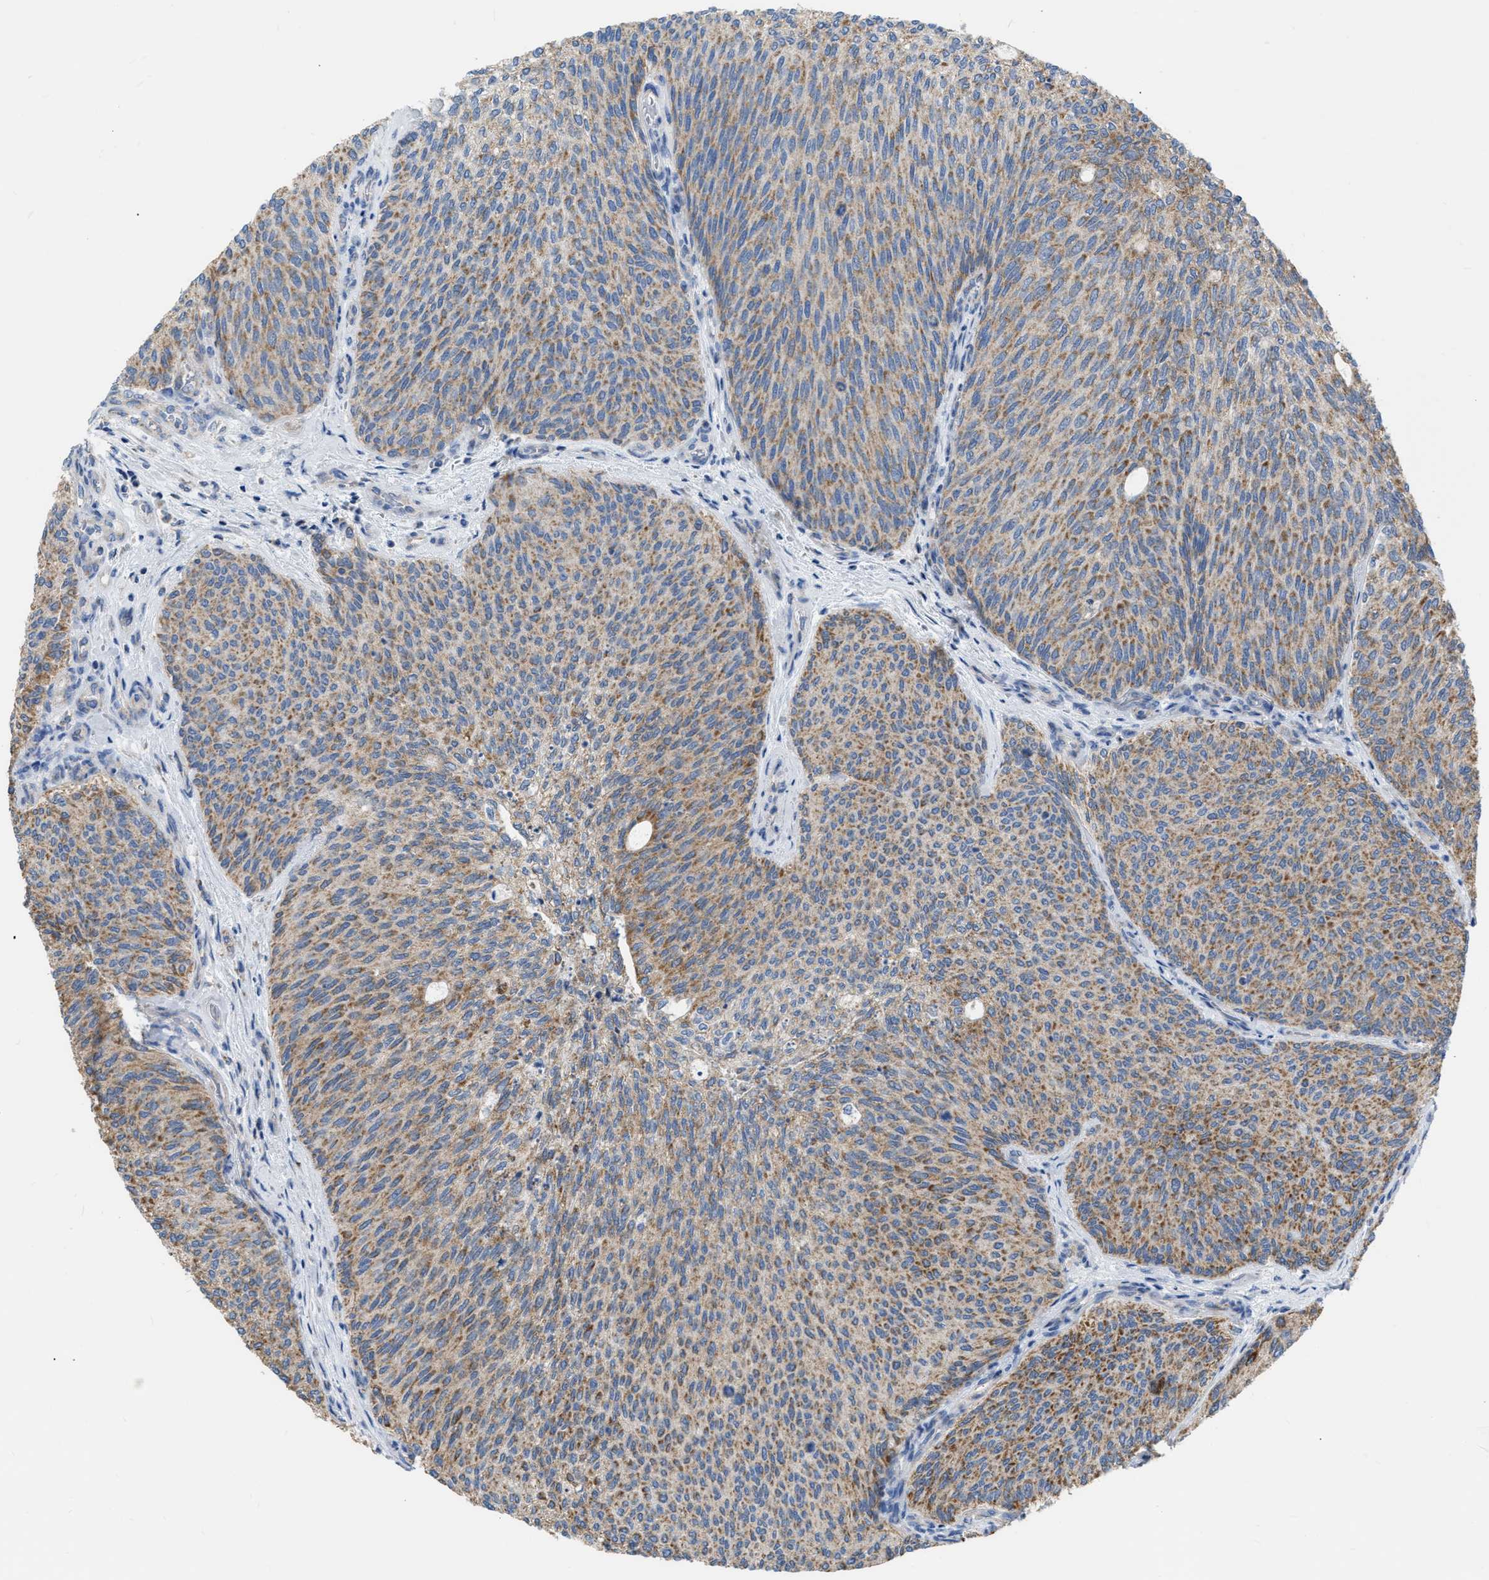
{"staining": {"intensity": "moderate", "quantity": ">75%", "location": "cytoplasmic/membranous"}, "tissue": "urothelial cancer", "cell_type": "Tumor cells", "image_type": "cancer", "snomed": [{"axis": "morphology", "description": "Urothelial carcinoma, Low grade"}, {"axis": "topography", "description": "Urinary bladder"}], "caption": "The immunohistochemical stain shows moderate cytoplasmic/membranous staining in tumor cells of urothelial cancer tissue.", "gene": "DDX56", "patient": {"sex": "female", "age": 79}}